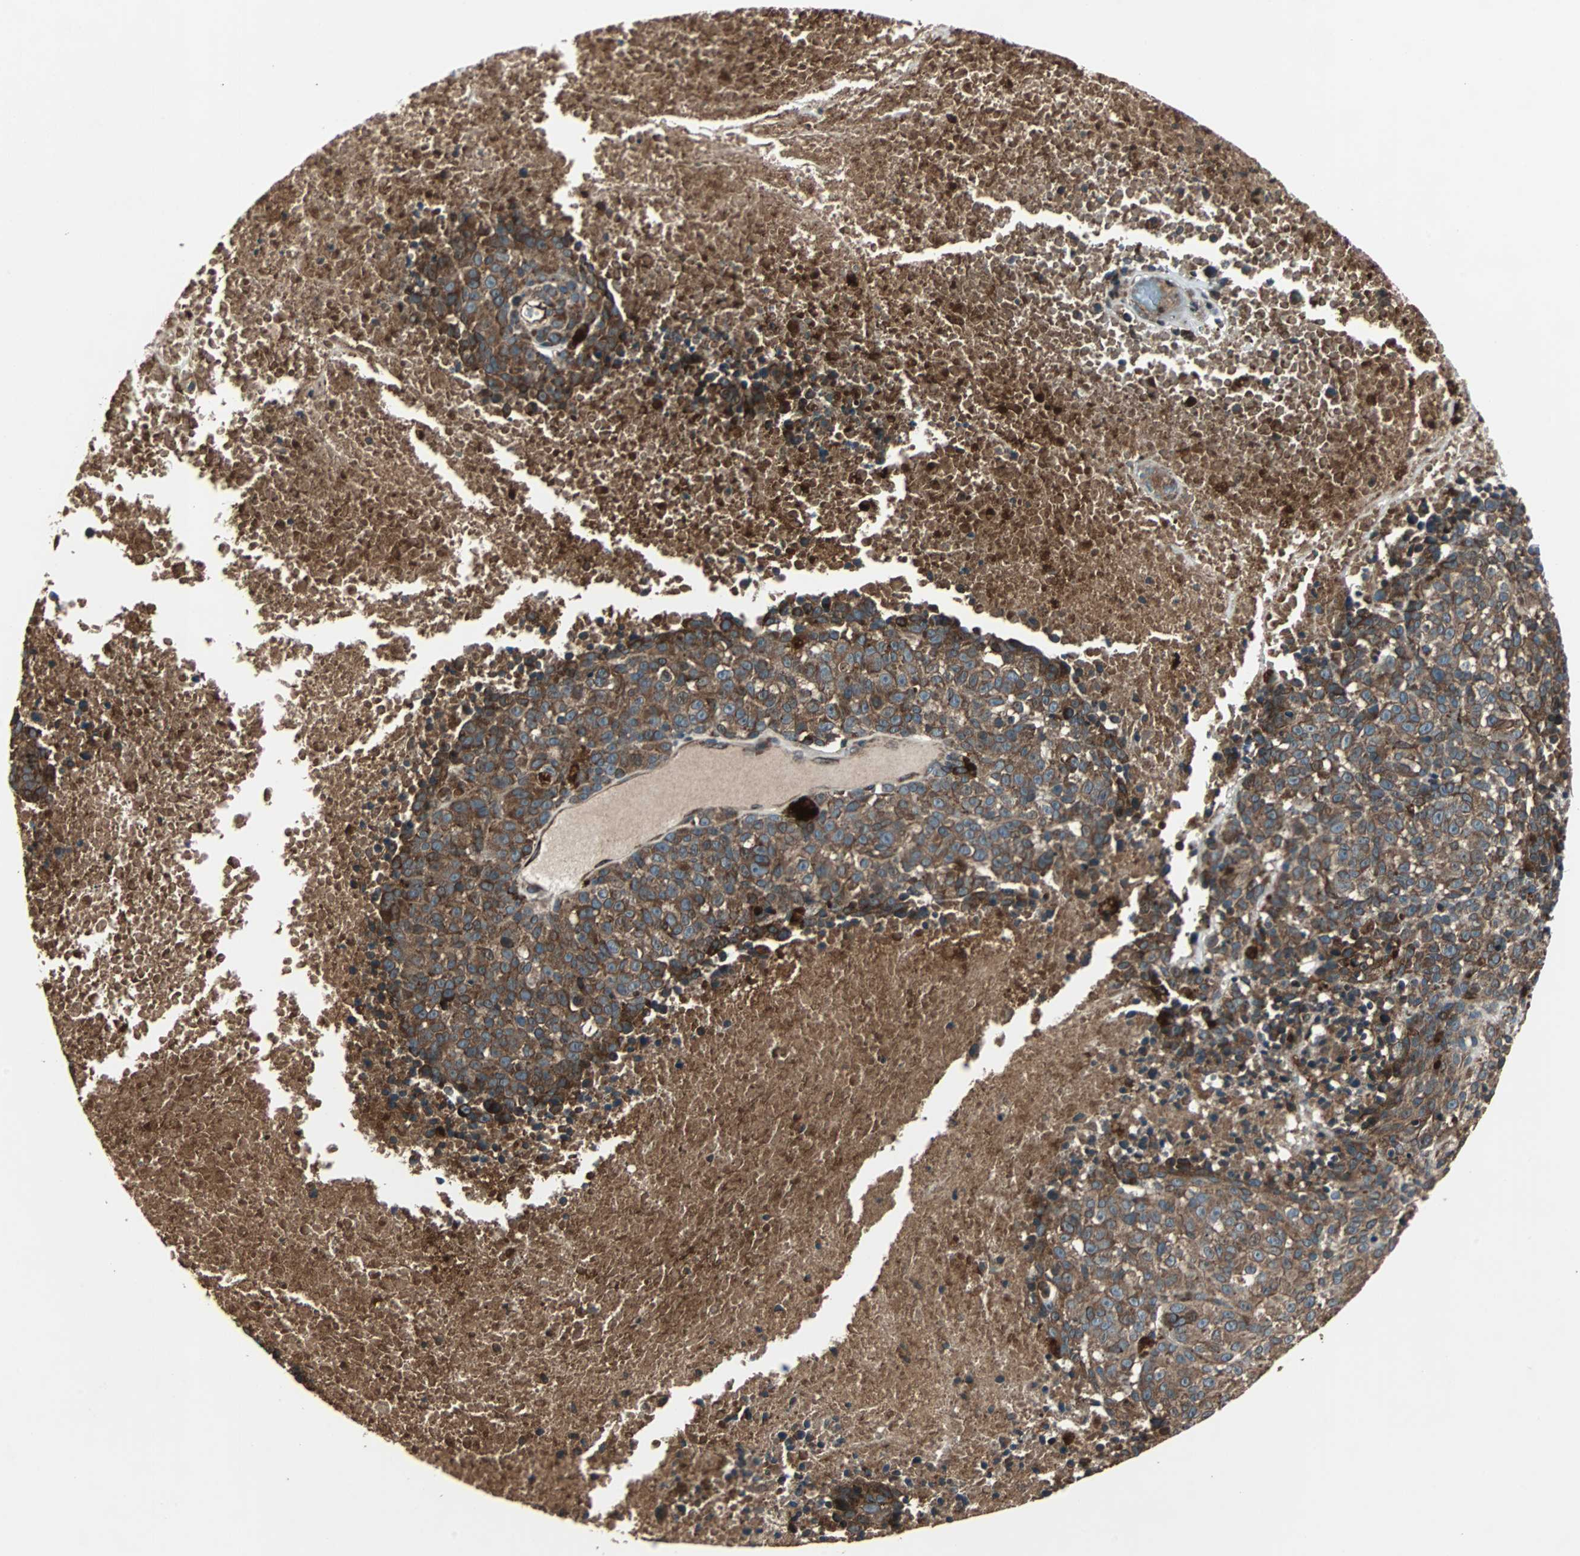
{"staining": {"intensity": "strong", "quantity": ">75%", "location": "cytoplasmic/membranous"}, "tissue": "melanoma", "cell_type": "Tumor cells", "image_type": "cancer", "snomed": [{"axis": "morphology", "description": "Malignant melanoma, Metastatic site"}, {"axis": "topography", "description": "Cerebral cortex"}], "caption": "Immunohistochemistry (DAB) staining of melanoma exhibits strong cytoplasmic/membranous protein expression in about >75% of tumor cells. Immunohistochemistry (ihc) stains the protein in brown and the nuclei are stained blue.", "gene": "RAB7A", "patient": {"sex": "female", "age": 52}}